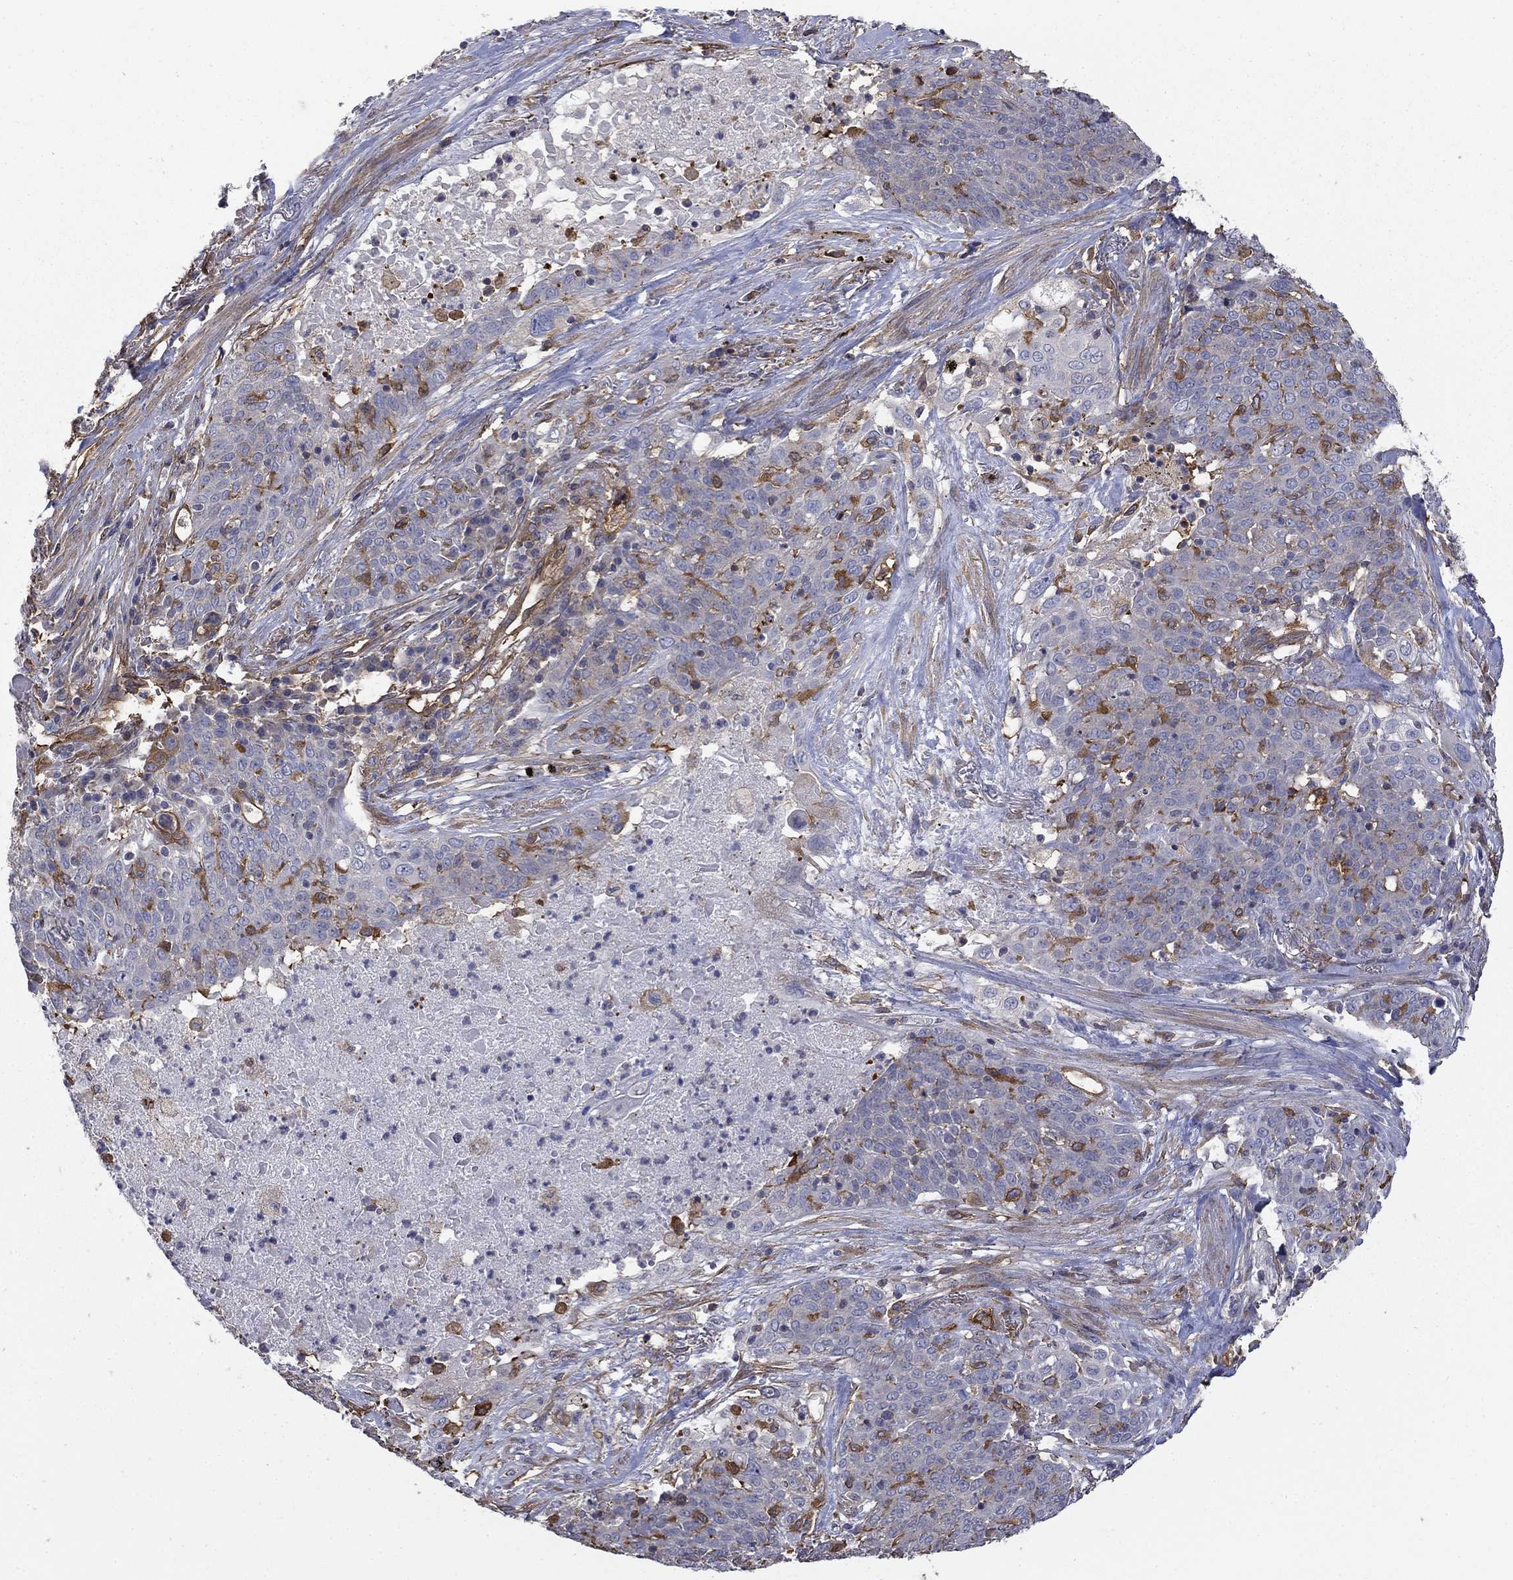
{"staining": {"intensity": "strong", "quantity": "<25%", "location": "cytoplasmic/membranous"}, "tissue": "lung cancer", "cell_type": "Tumor cells", "image_type": "cancer", "snomed": [{"axis": "morphology", "description": "Squamous cell carcinoma, NOS"}, {"axis": "topography", "description": "Lung"}], "caption": "IHC of lung squamous cell carcinoma exhibits medium levels of strong cytoplasmic/membranous expression in about <25% of tumor cells.", "gene": "DPYSL2", "patient": {"sex": "male", "age": 82}}